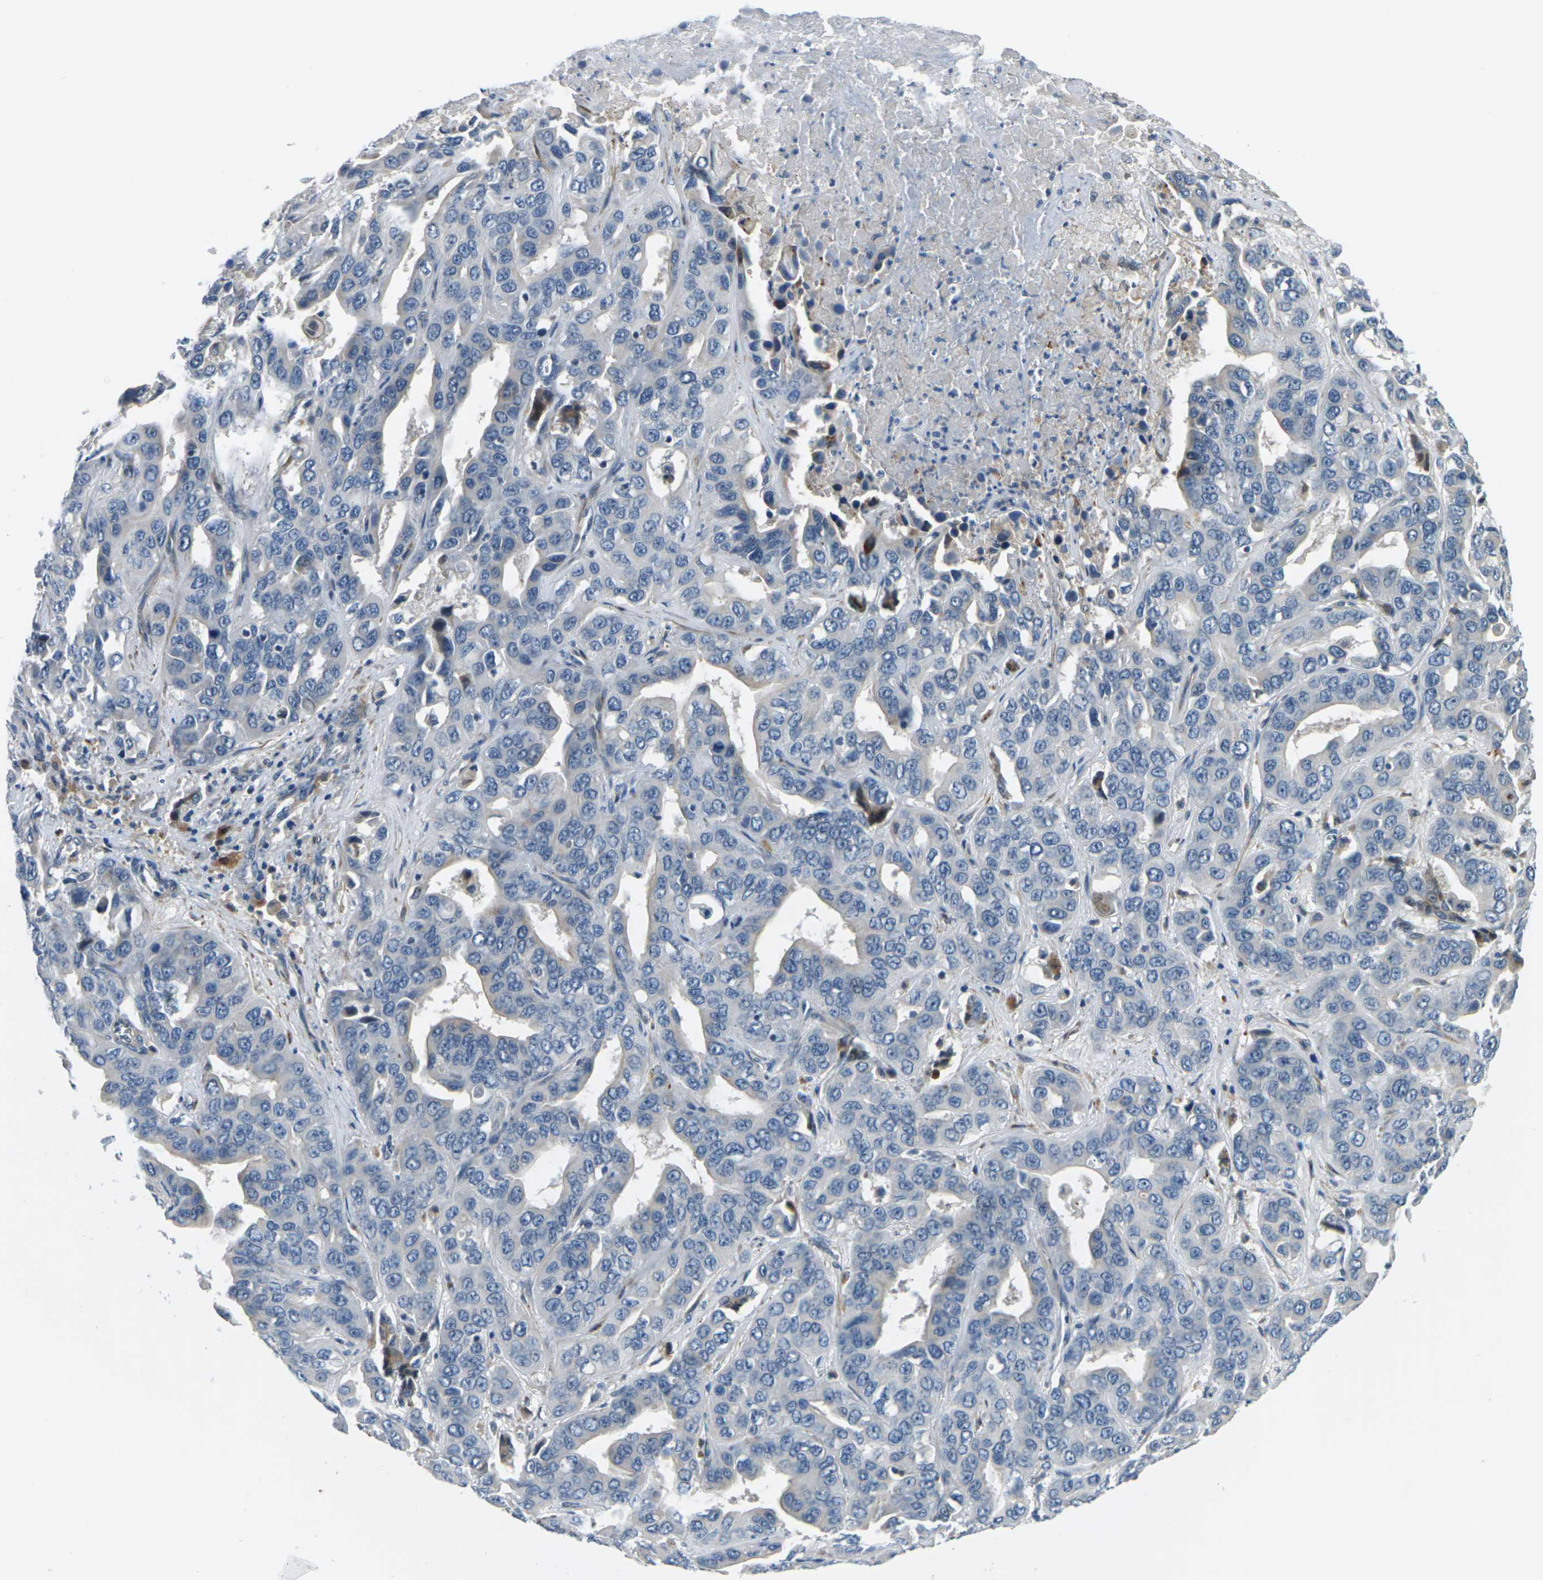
{"staining": {"intensity": "negative", "quantity": "none", "location": "none"}, "tissue": "liver cancer", "cell_type": "Tumor cells", "image_type": "cancer", "snomed": [{"axis": "morphology", "description": "Cholangiocarcinoma"}, {"axis": "topography", "description": "Liver"}], "caption": "Immunohistochemical staining of liver cancer reveals no significant staining in tumor cells. (DAB IHC with hematoxylin counter stain).", "gene": "SLC13A3", "patient": {"sex": "female", "age": 52}}